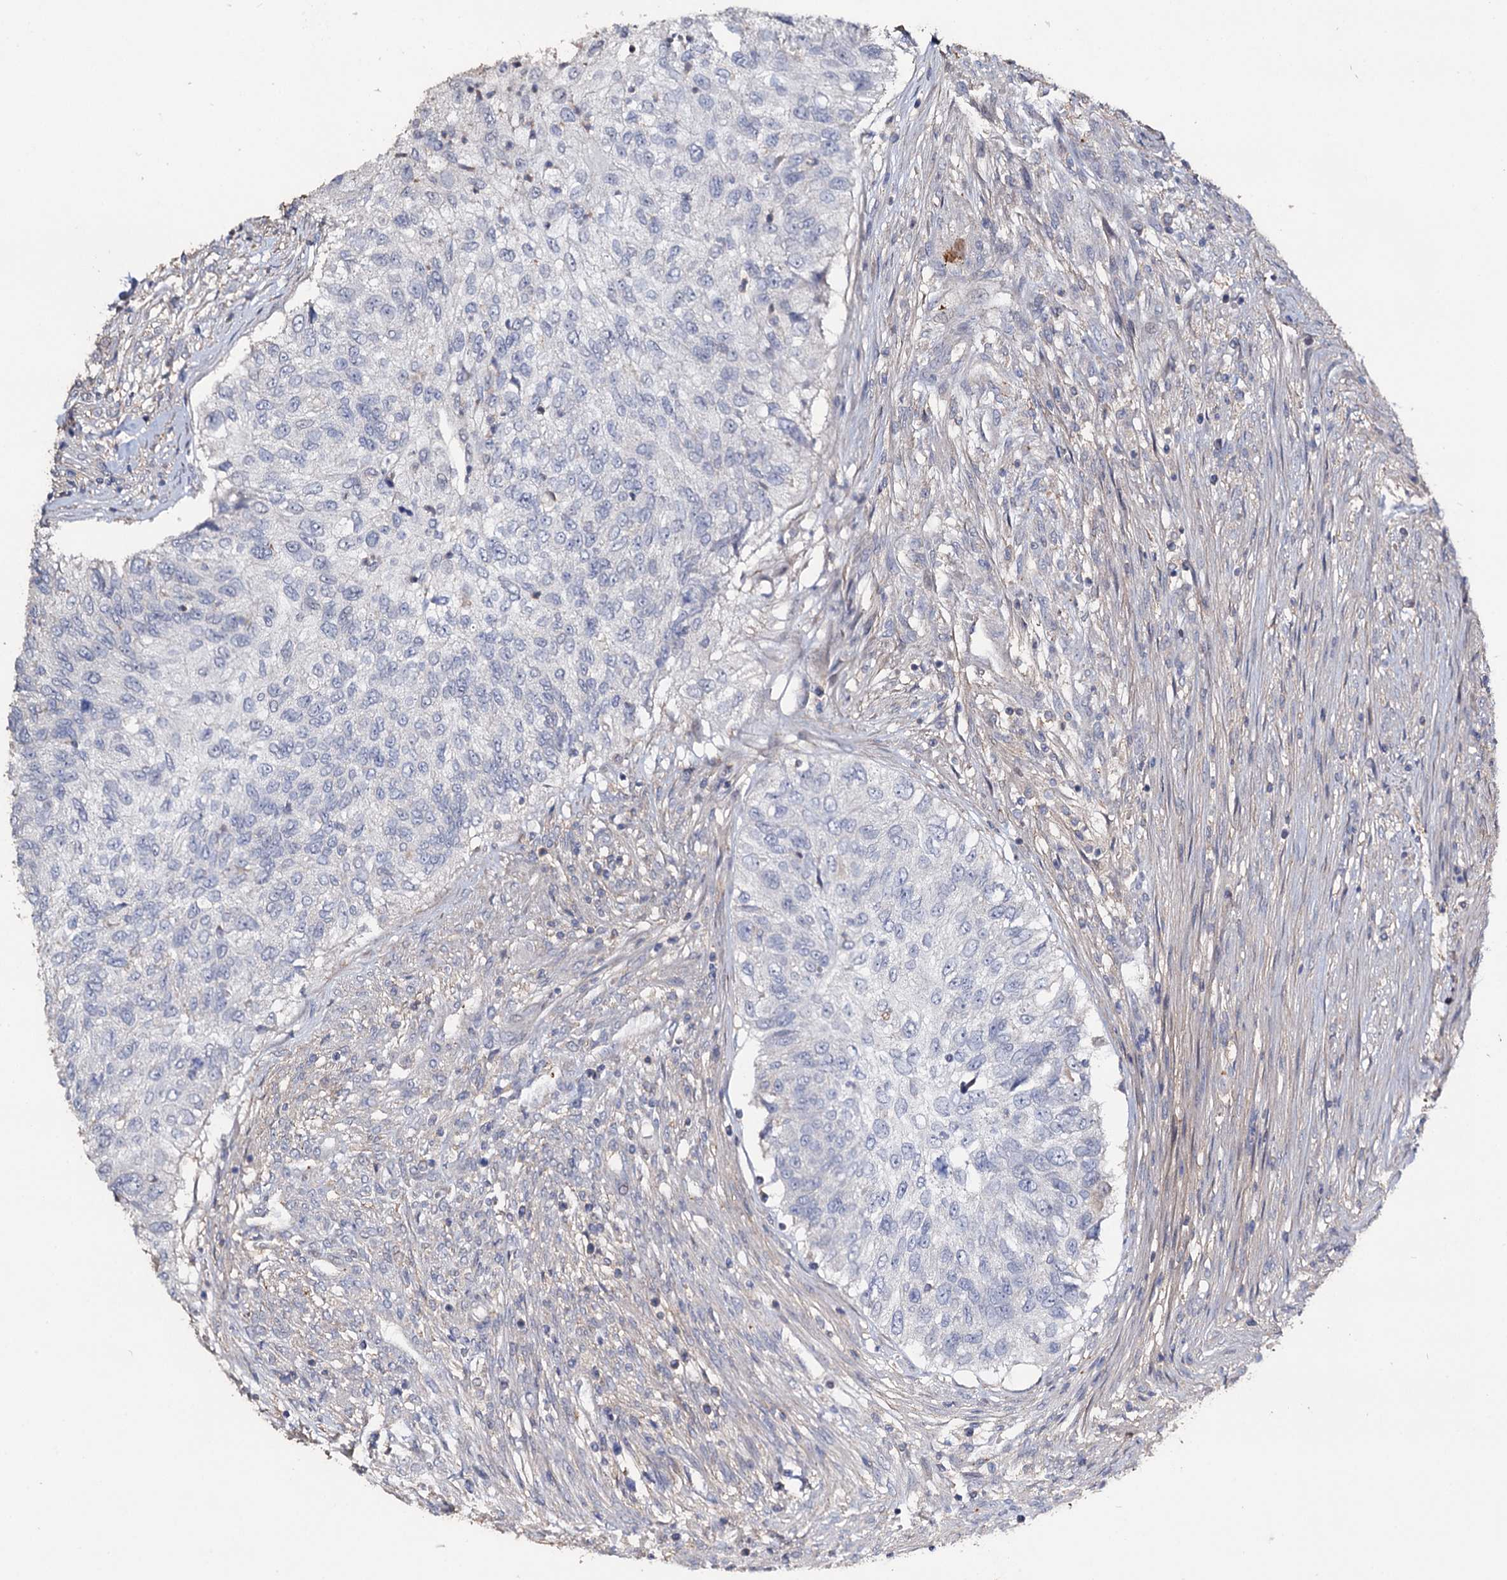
{"staining": {"intensity": "negative", "quantity": "none", "location": "none"}, "tissue": "urothelial cancer", "cell_type": "Tumor cells", "image_type": "cancer", "snomed": [{"axis": "morphology", "description": "Urothelial carcinoma, High grade"}, {"axis": "topography", "description": "Urinary bladder"}], "caption": "This is a image of immunohistochemistry (IHC) staining of urothelial carcinoma (high-grade), which shows no positivity in tumor cells.", "gene": "DNAH6", "patient": {"sex": "female", "age": 60}}